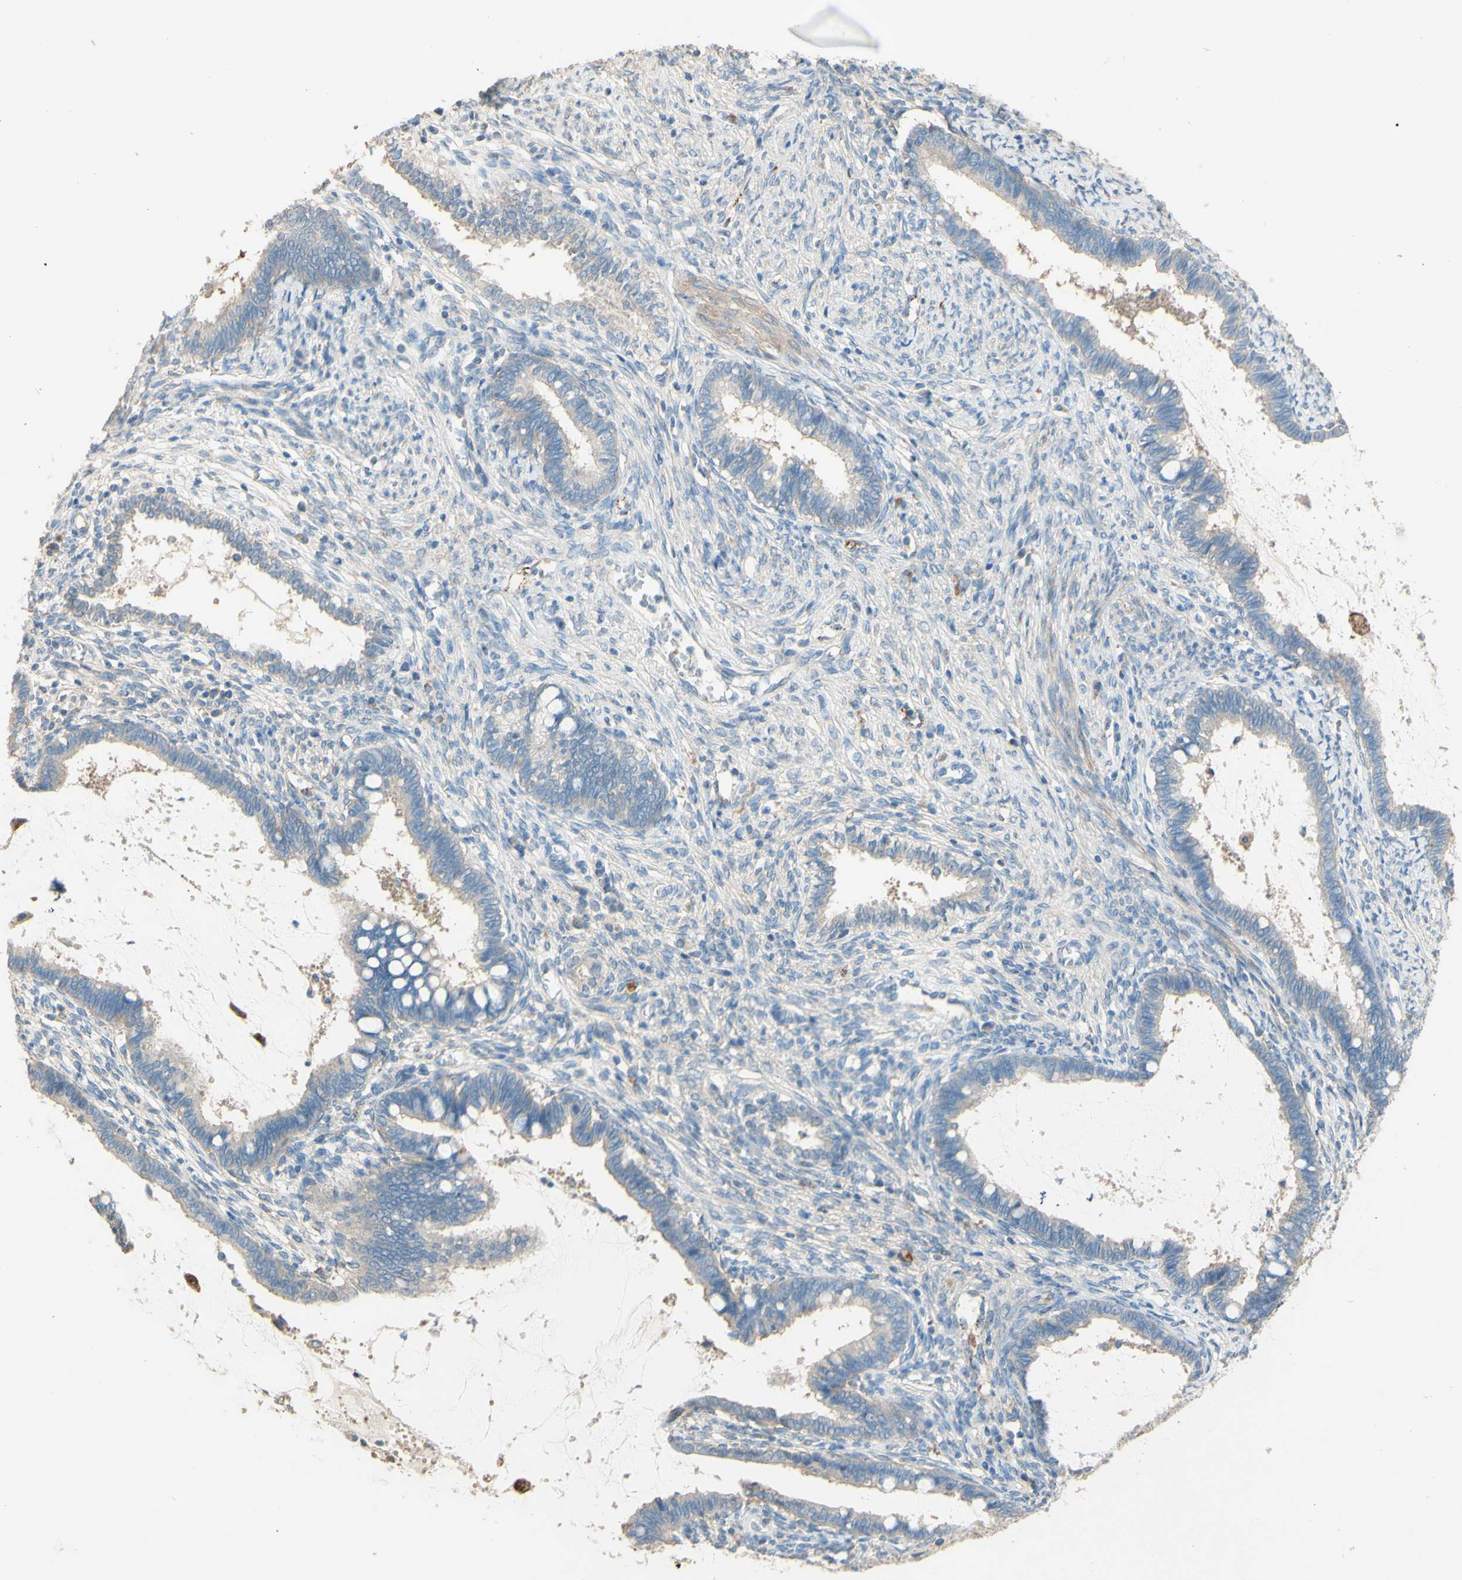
{"staining": {"intensity": "weak", "quantity": "25%-75%", "location": "cytoplasmic/membranous"}, "tissue": "cervical cancer", "cell_type": "Tumor cells", "image_type": "cancer", "snomed": [{"axis": "morphology", "description": "Adenocarcinoma, NOS"}, {"axis": "topography", "description": "Cervix"}], "caption": "IHC image of neoplastic tissue: cervical cancer stained using immunohistochemistry (IHC) exhibits low levels of weak protein expression localized specifically in the cytoplasmic/membranous of tumor cells, appearing as a cytoplasmic/membranous brown color.", "gene": "DKK3", "patient": {"sex": "female", "age": 44}}